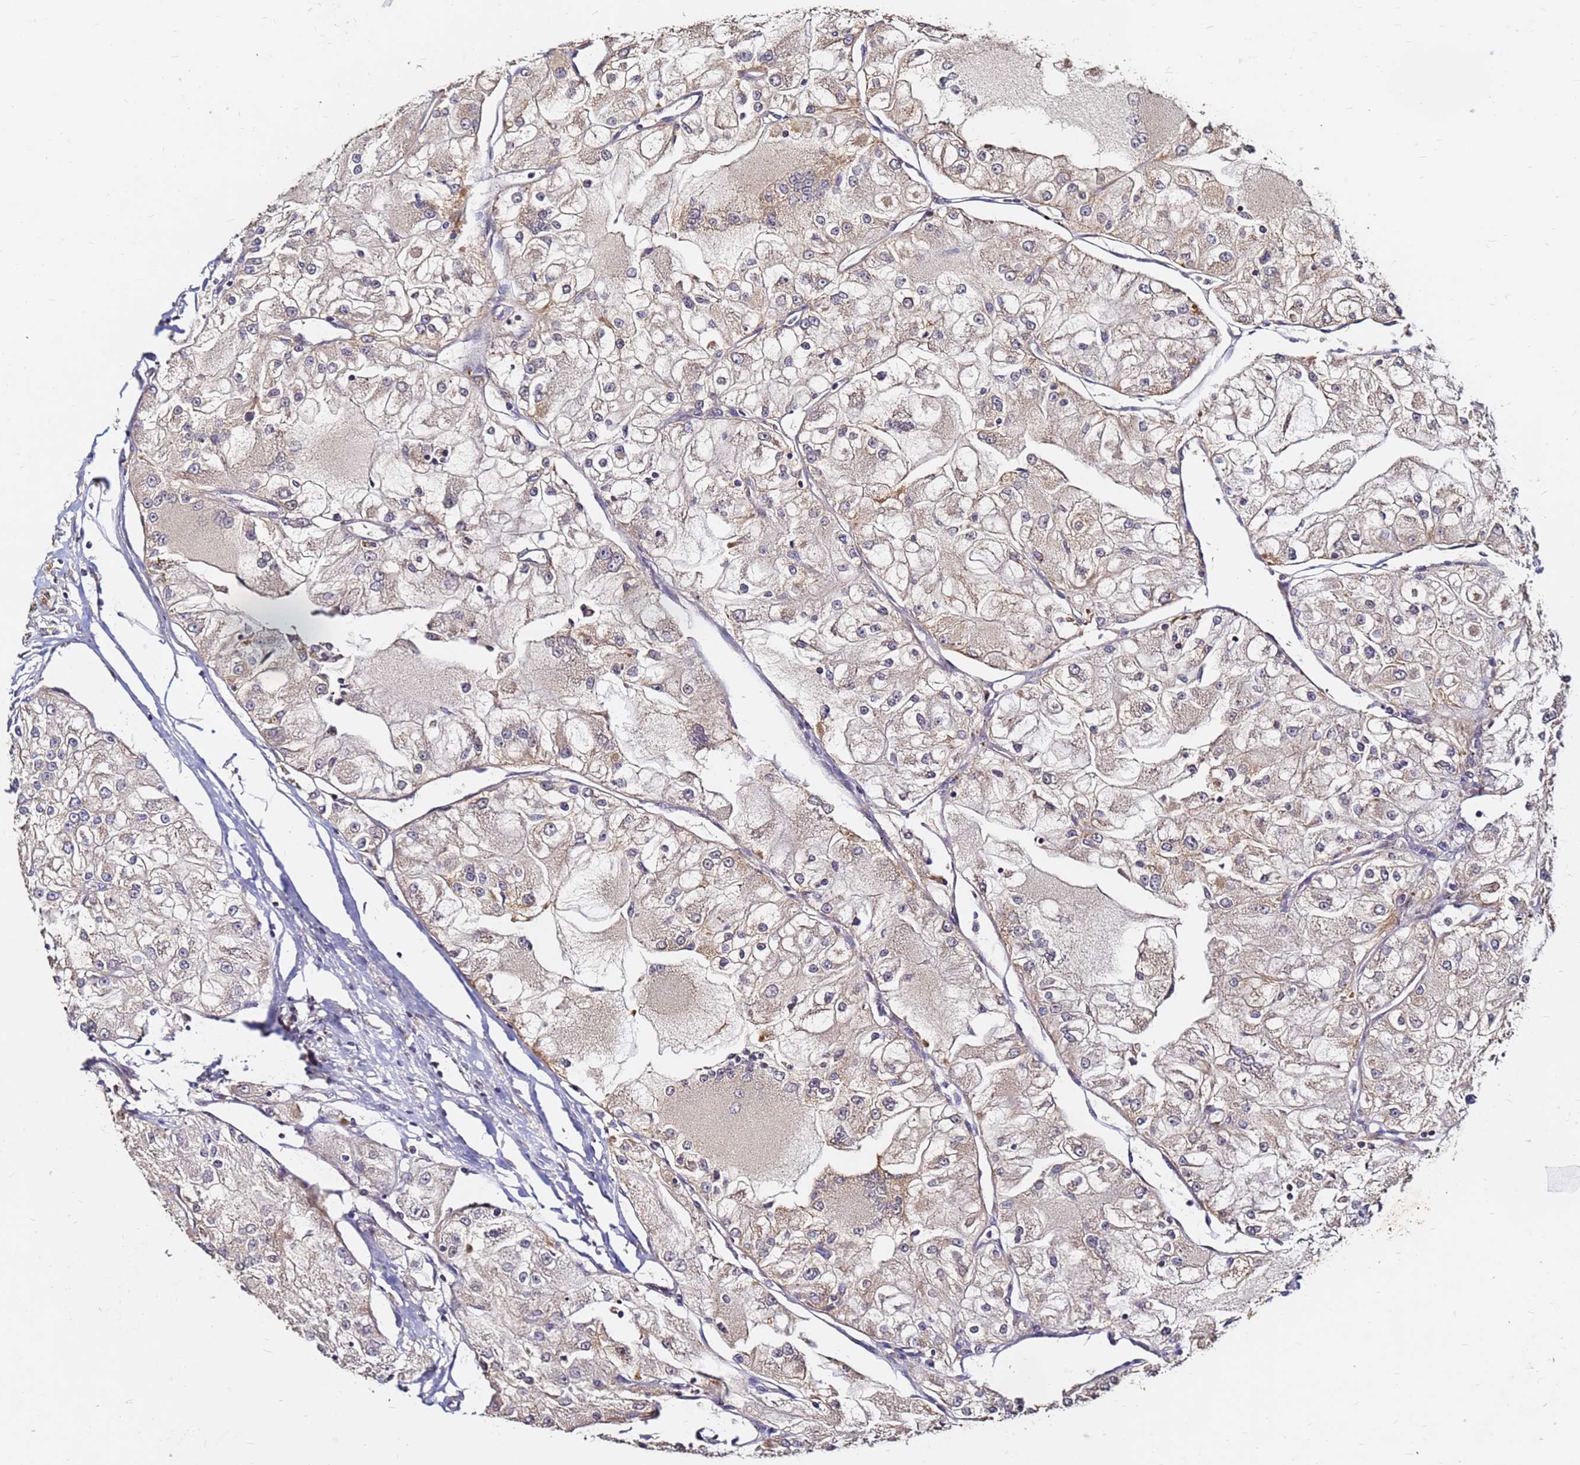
{"staining": {"intensity": "weak", "quantity": ">75%", "location": "cytoplasmic/membranous"}, "tissue": "renal cancer", "cell_type": "Tumor cells", "image_type": "cancer", "snomed": [{"axis": "morphology", "description": "Adenocarcinoma, NOS"}, {"axis": "topography", "description": "Kidney"}], "caption": "Protein expression analysis of renal cancer (adenocarcinoma) displays weak cytoplasmic/membranous expression in about >75% of tumor cells. (Stains: DAB (3,3'-diaminobenzidine) in brown, nuclei in blue, Microscopy: brightfield microscopy at high magnification).", "gene": "FAM183A", "patient": {"sex": "female", "age": 72}}